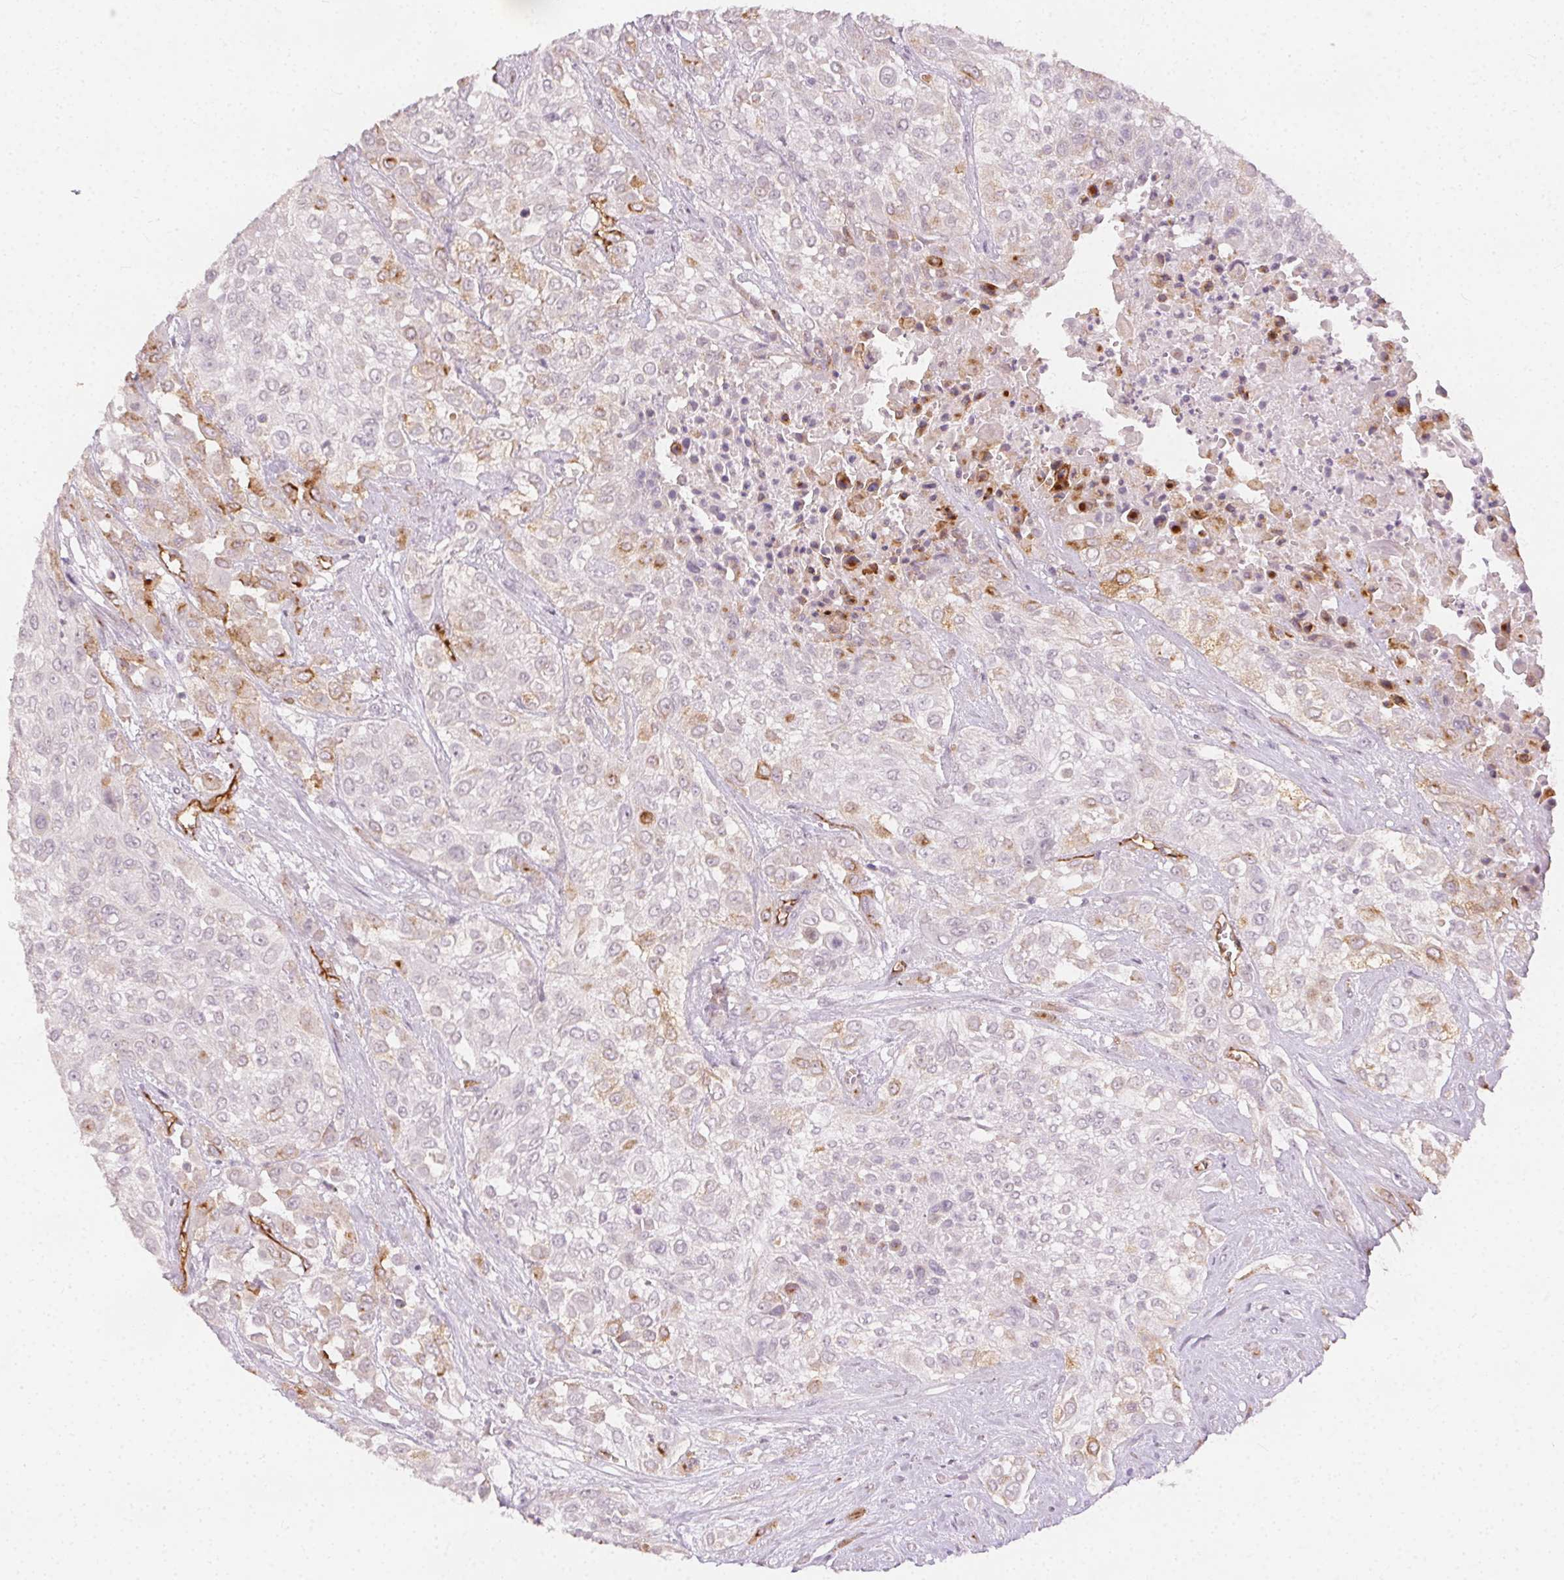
{"staining": {"intensity": "negative", "quantity": "none", "location": "none"}, "tissue": "urothelial cancer", "cell_type": "Tumor cells", "image_type": "cancer", "snomed": [{"axis": "morphology", "description": "Urothelial carcinoma, High grade"}, {"axis": "topography", "description": "Urinary bladder"}], "caption": "Immunohistochemical staining of urothelial carcinoma (high-grade) displays no significant positivity in tumor cells.", "gene": "PODXL", "patient": {"sex": "male", "age": 57}}